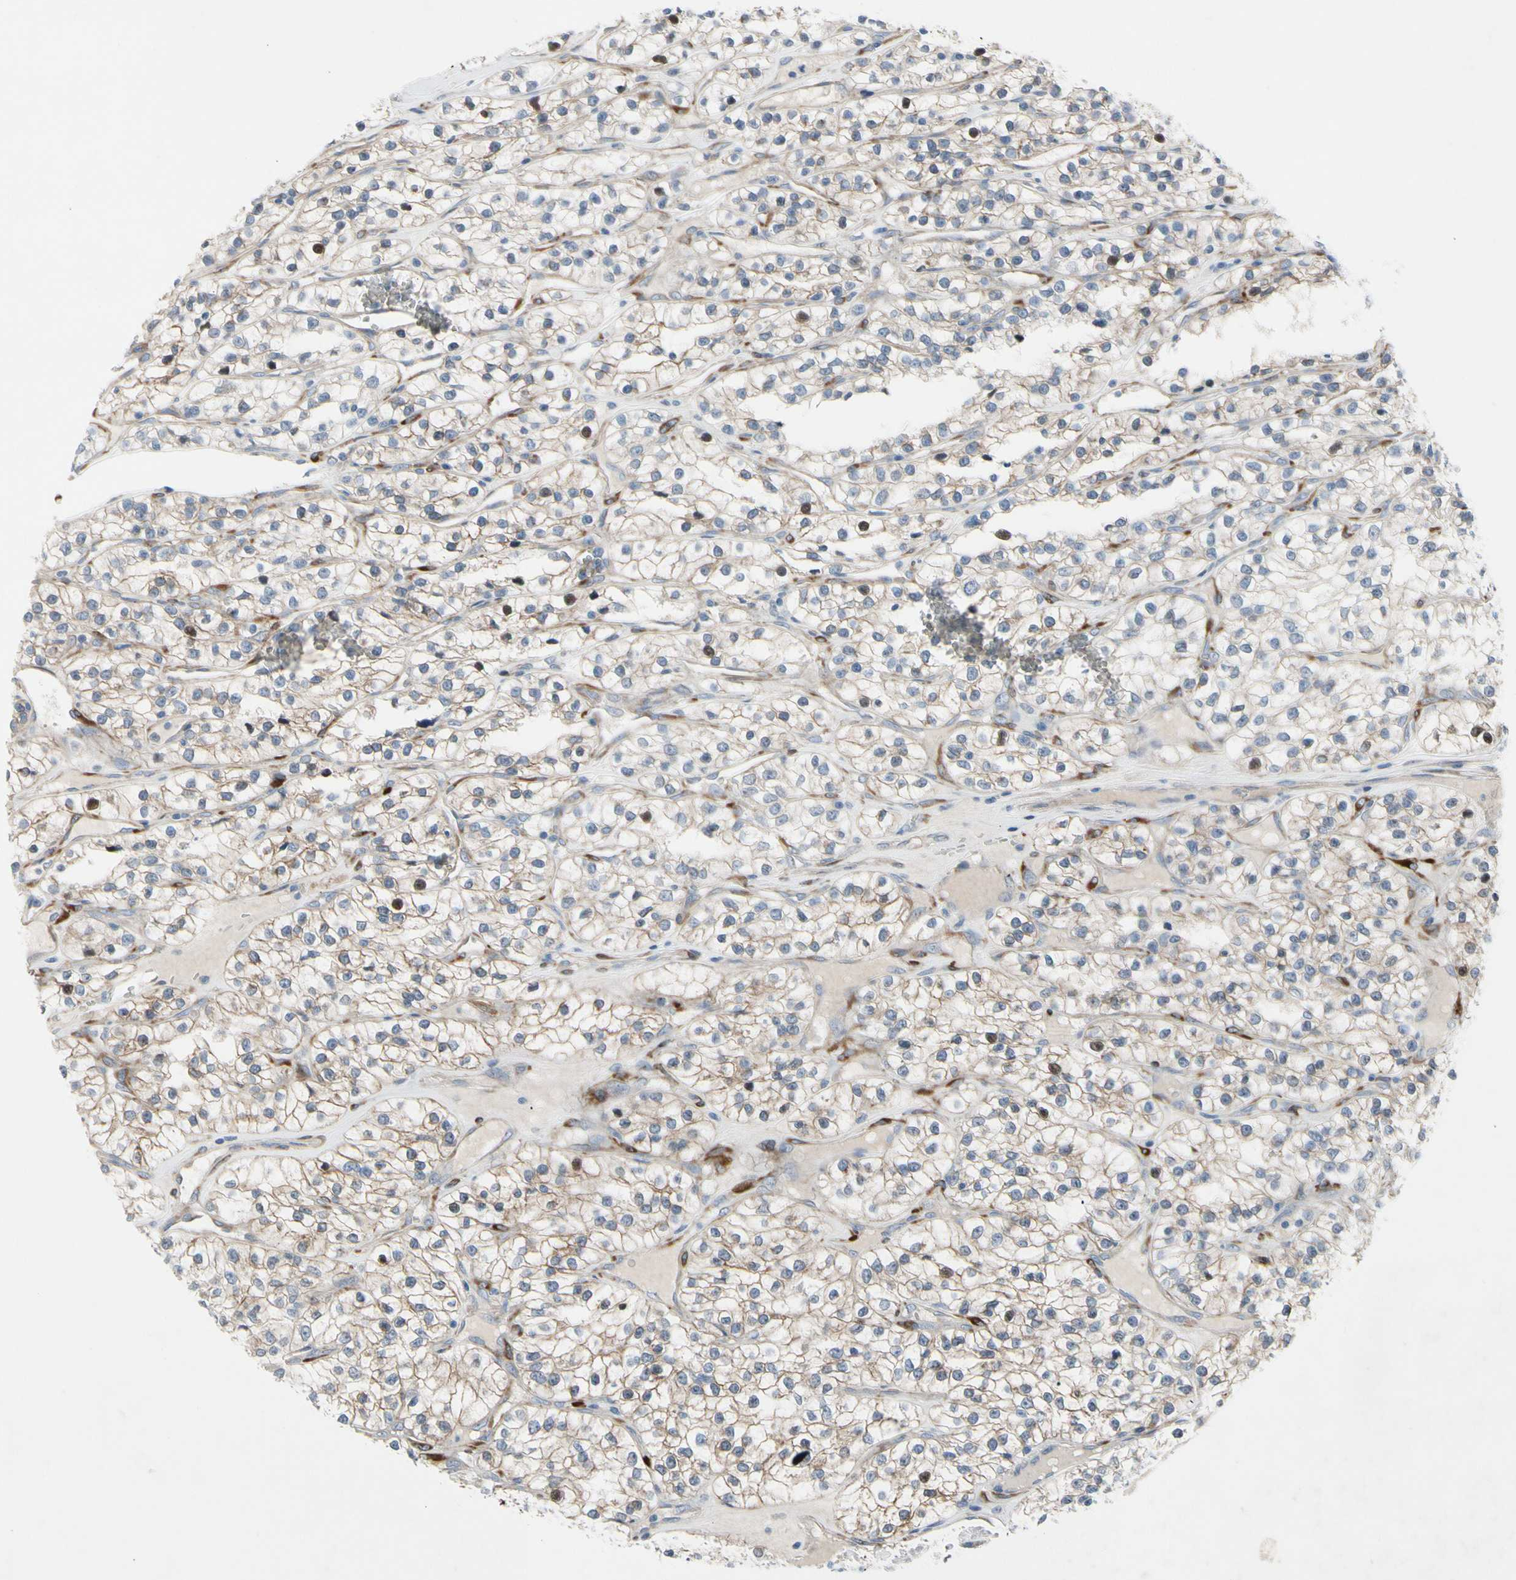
{"staining": {"intensity": "moderate", "quantity": "<25%", "location": "nuclear"}, "tissue": "renal cancer", "cell_type": "Tumor cells", "image_type": "cancer", "snomed": [{"axis": "morphology", "description": "Adenocarcinoma, NOS"}, {"axis": "topography", "description": "Kidney"}], "caption": "Immunohistochemistry (IHC) of human renal cancer exhibits low levels of moderate nuclear positivity in about <25% of tumor cells. The staining was performed using DAB to visualize the protein expression in brown, while the nuclei were stained in blue with hematoxylin (Magnification: 20x).", "gene": "MAP2", "patient": {"sex": "female", "age": 57}}